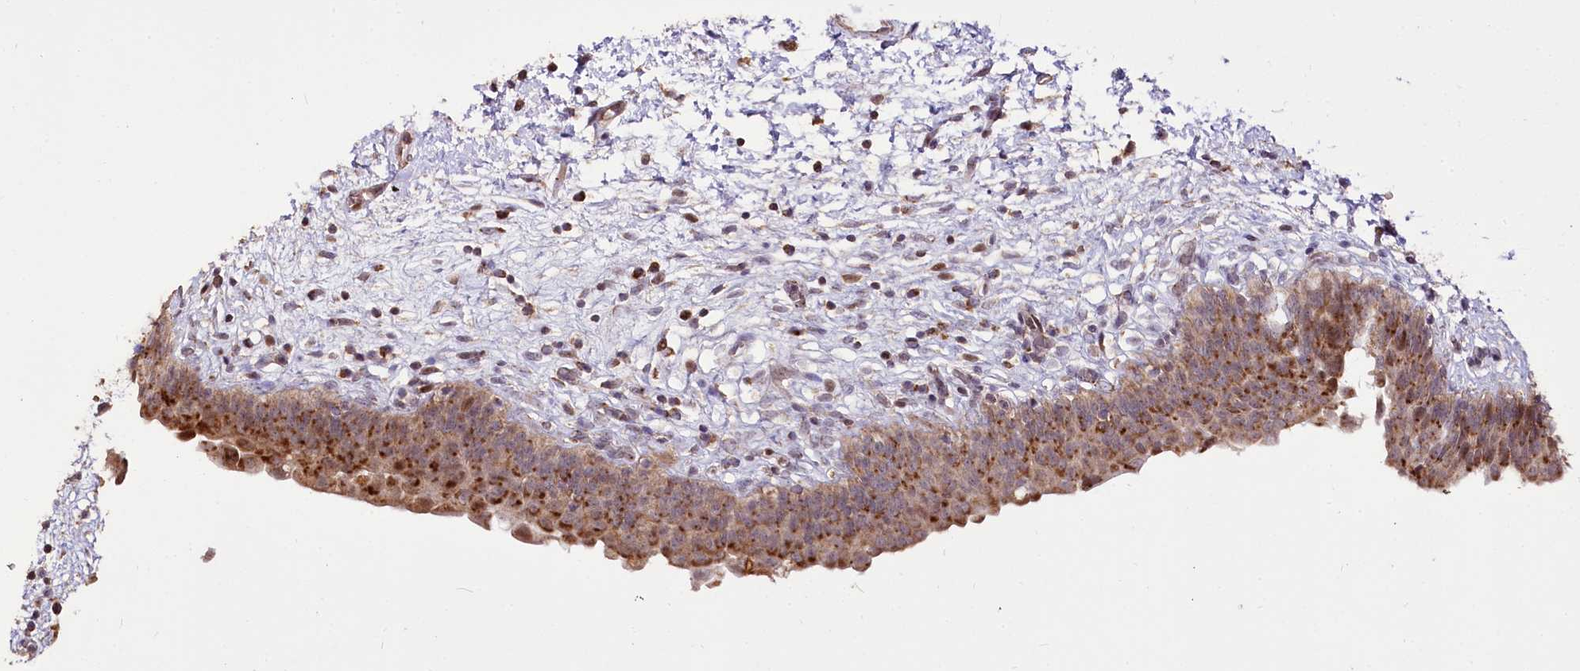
{"staining": {"intensity": "moderate", "quantity": ">75%", "location": "cytoplasmic/membranous,nuclear"}, "tissue": "urinary bladder", "cell_type": "Urothelial cells", "image_type": "normal", "snomed": [{"axis": "morphology", "description": "Normal tissue, NOS"}, {"axis": "topography", "description": "Urinary bladder"}], "caption": "Protein analysis of unremarkable urinary bladder exhibits moderate cytoplasmic/membranous,nuclear expression in about >75% of urothelial cells. (Stains: DAB in brown, nuclei in blue, Microscopy: brightfield microscopy at high magnification).", "gene": "CARD19", "patient": {"sex": "male", "age": 83}}